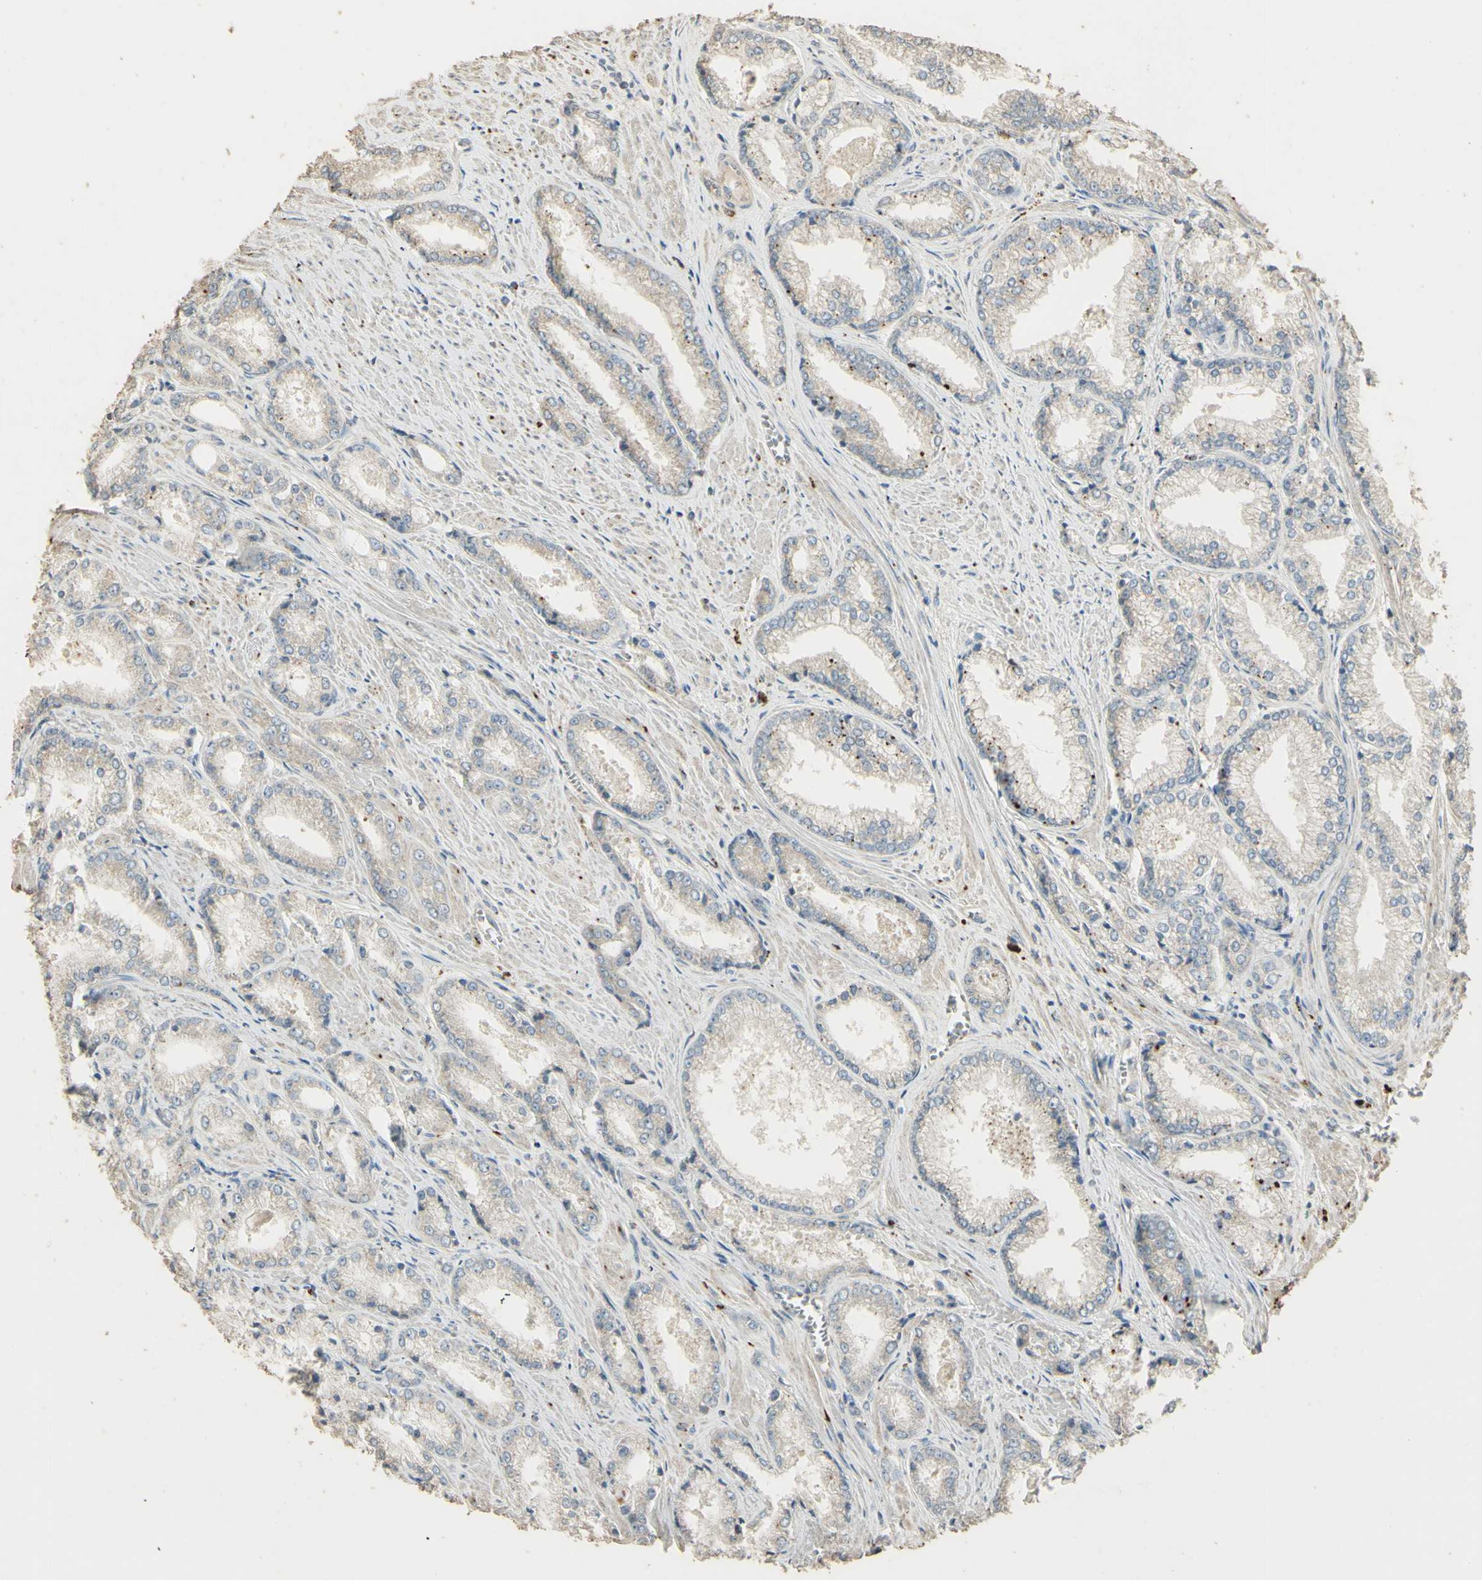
{"staining": {"intensity": "negative", "quantity": "none", "location": "none"}, "tissue": "prostate cancer", "cell_type": "Tumor cells", "image_type": "cancer", "snomed": [{"axis": "morphology", "description": "Adenocarcinoma, Low grade"}, {"axis": "topography", "description": "Prostate"}], "caption": "The photomicrograph displays no staining of tumor cells in prostate low-grade adenocarcinoma.", "gene": "ARHGEF17", "patient": {"sex": "male", "age": 64}}